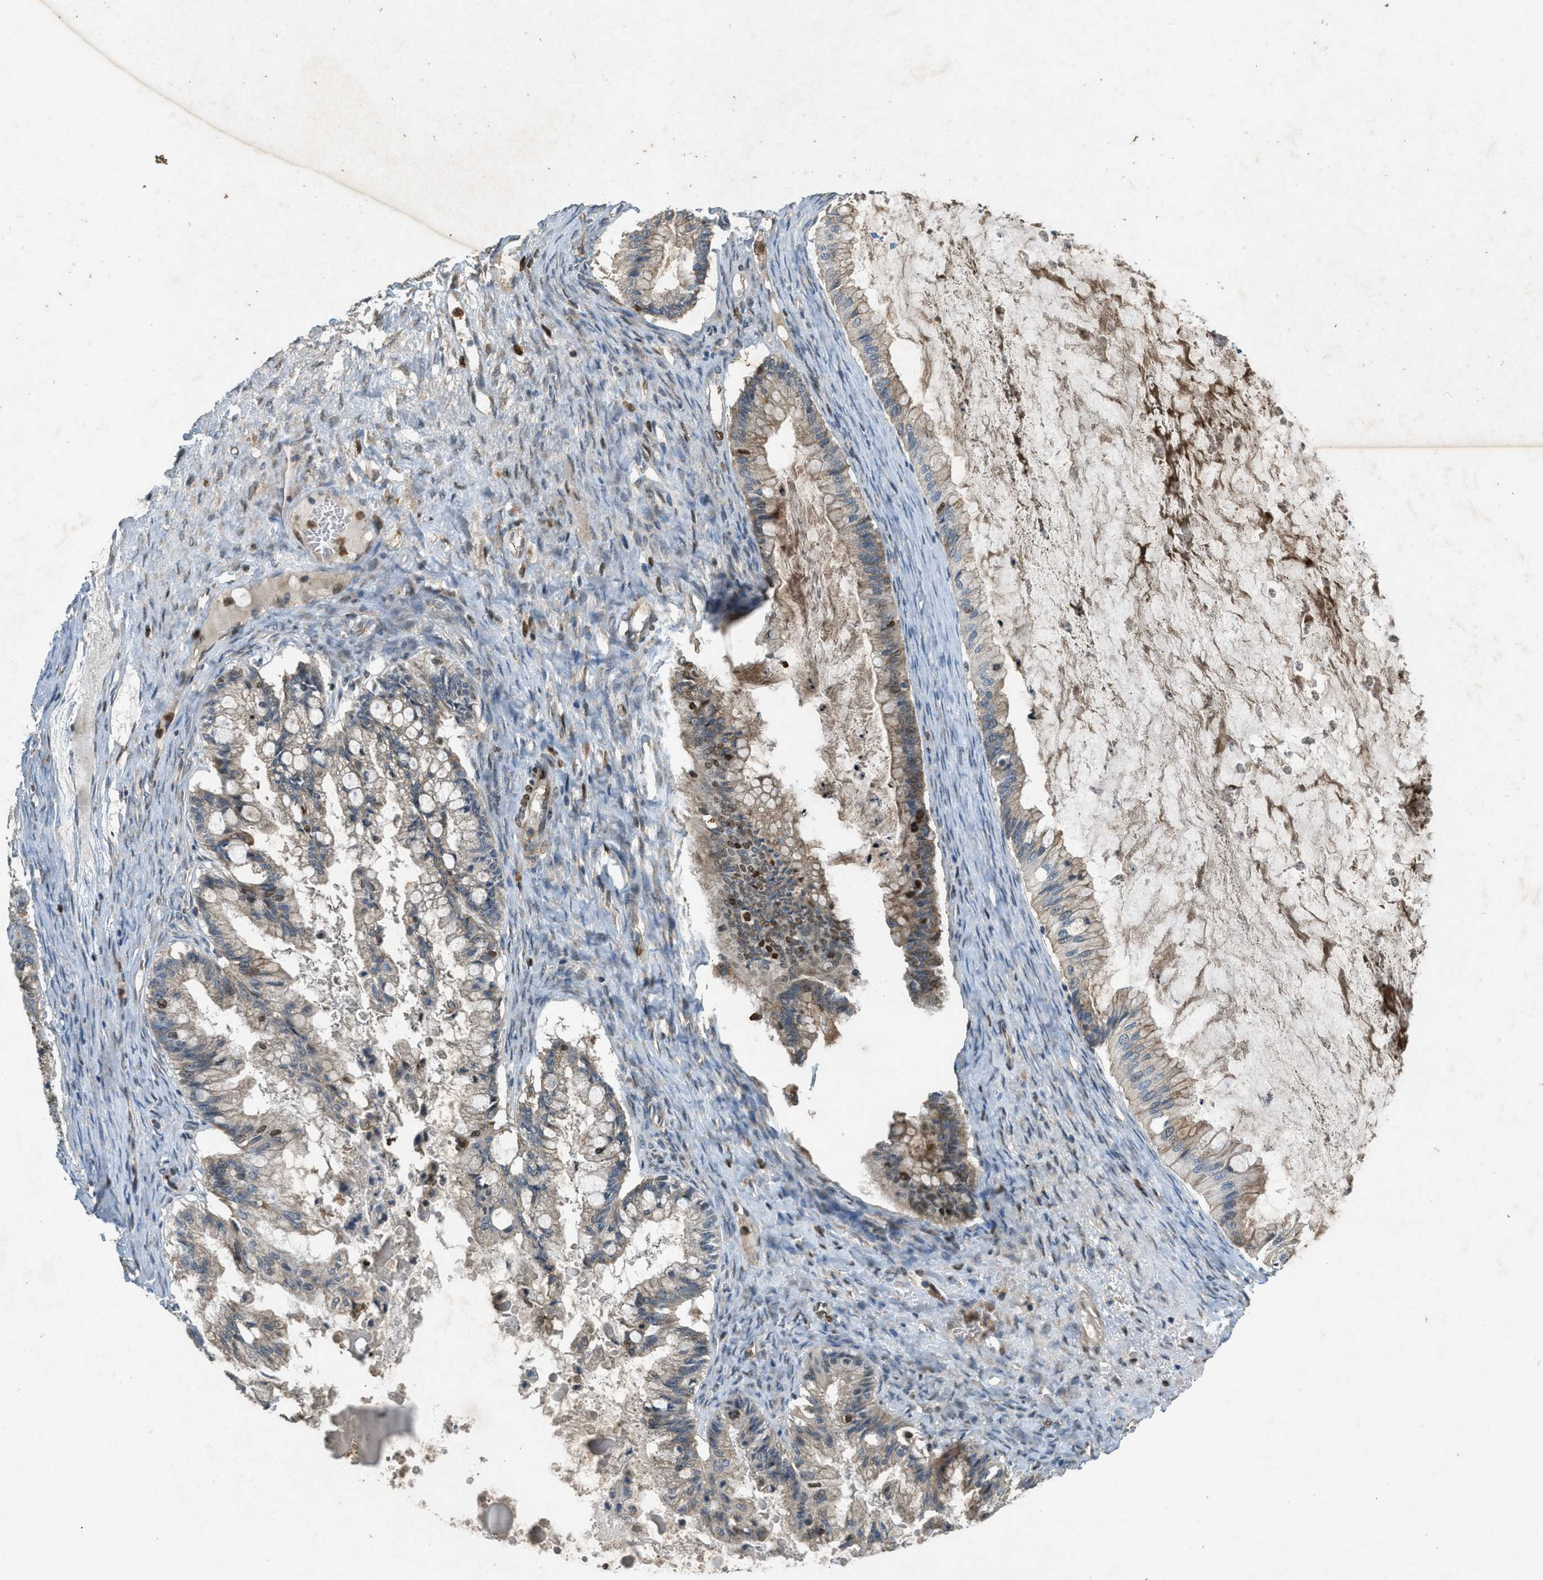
{"staining": {"intensity": "moderate", "quantity": "<25%", "location": "cytoplasmic/membranous,nuclear"}, "tissue": "ovarian cancer", "cell_type": "Tumor cells", "image_type": "cancer", "snomed": [{"axis": "morphology", "description": "Cystadenocarcinoma, mucinous, NOS"}, {"axis": "topography", "description": "Ovary"}], "caption": "Human ovarian cancer stained with a protein marker shows moderate staining in tumor cells.", "gene": "PPP1R15A", "patient": {"sex": "female", "age": 57}}